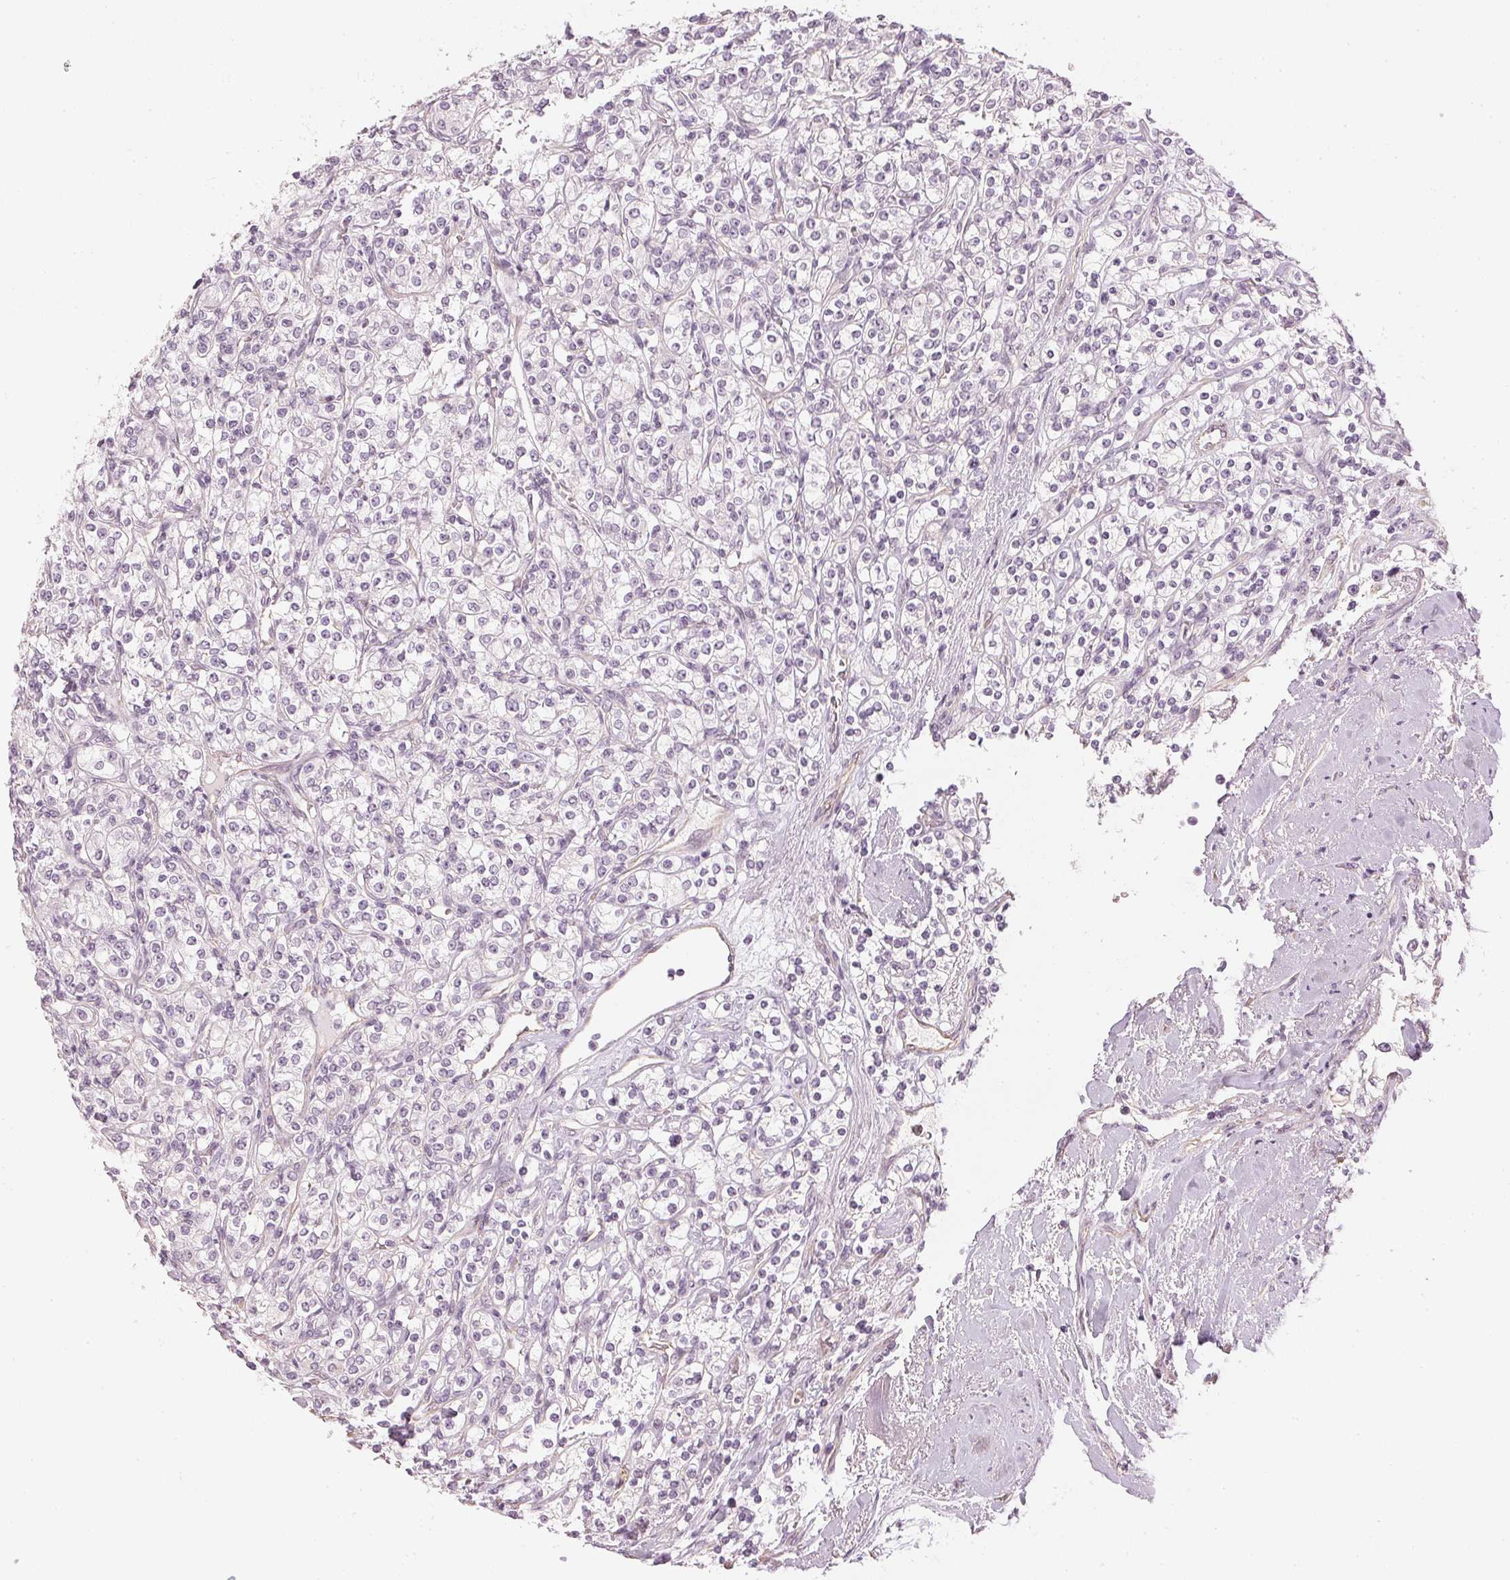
{"staining": {"intensity": "negative", "quantity": "none", "location": "none"}, "tissue": "renal cancer", "cell_type": "Tumor cells", "image_type": "cancer", "snomed": [{"axis": "morphology", "description": "Adenocarcinoma, NOS"}, {"axis": "topography", "description": "Kidney"}], "caption": "IHC micrograph of neoplastic tissue: renal cancer (adenocarcinoma) stained with DAB (3,3'-diaminobenzidine) shows no significant protein positivity in tumor cells.", "gene": "APLP1", "patient": {"sex": "male", "age": 77}}